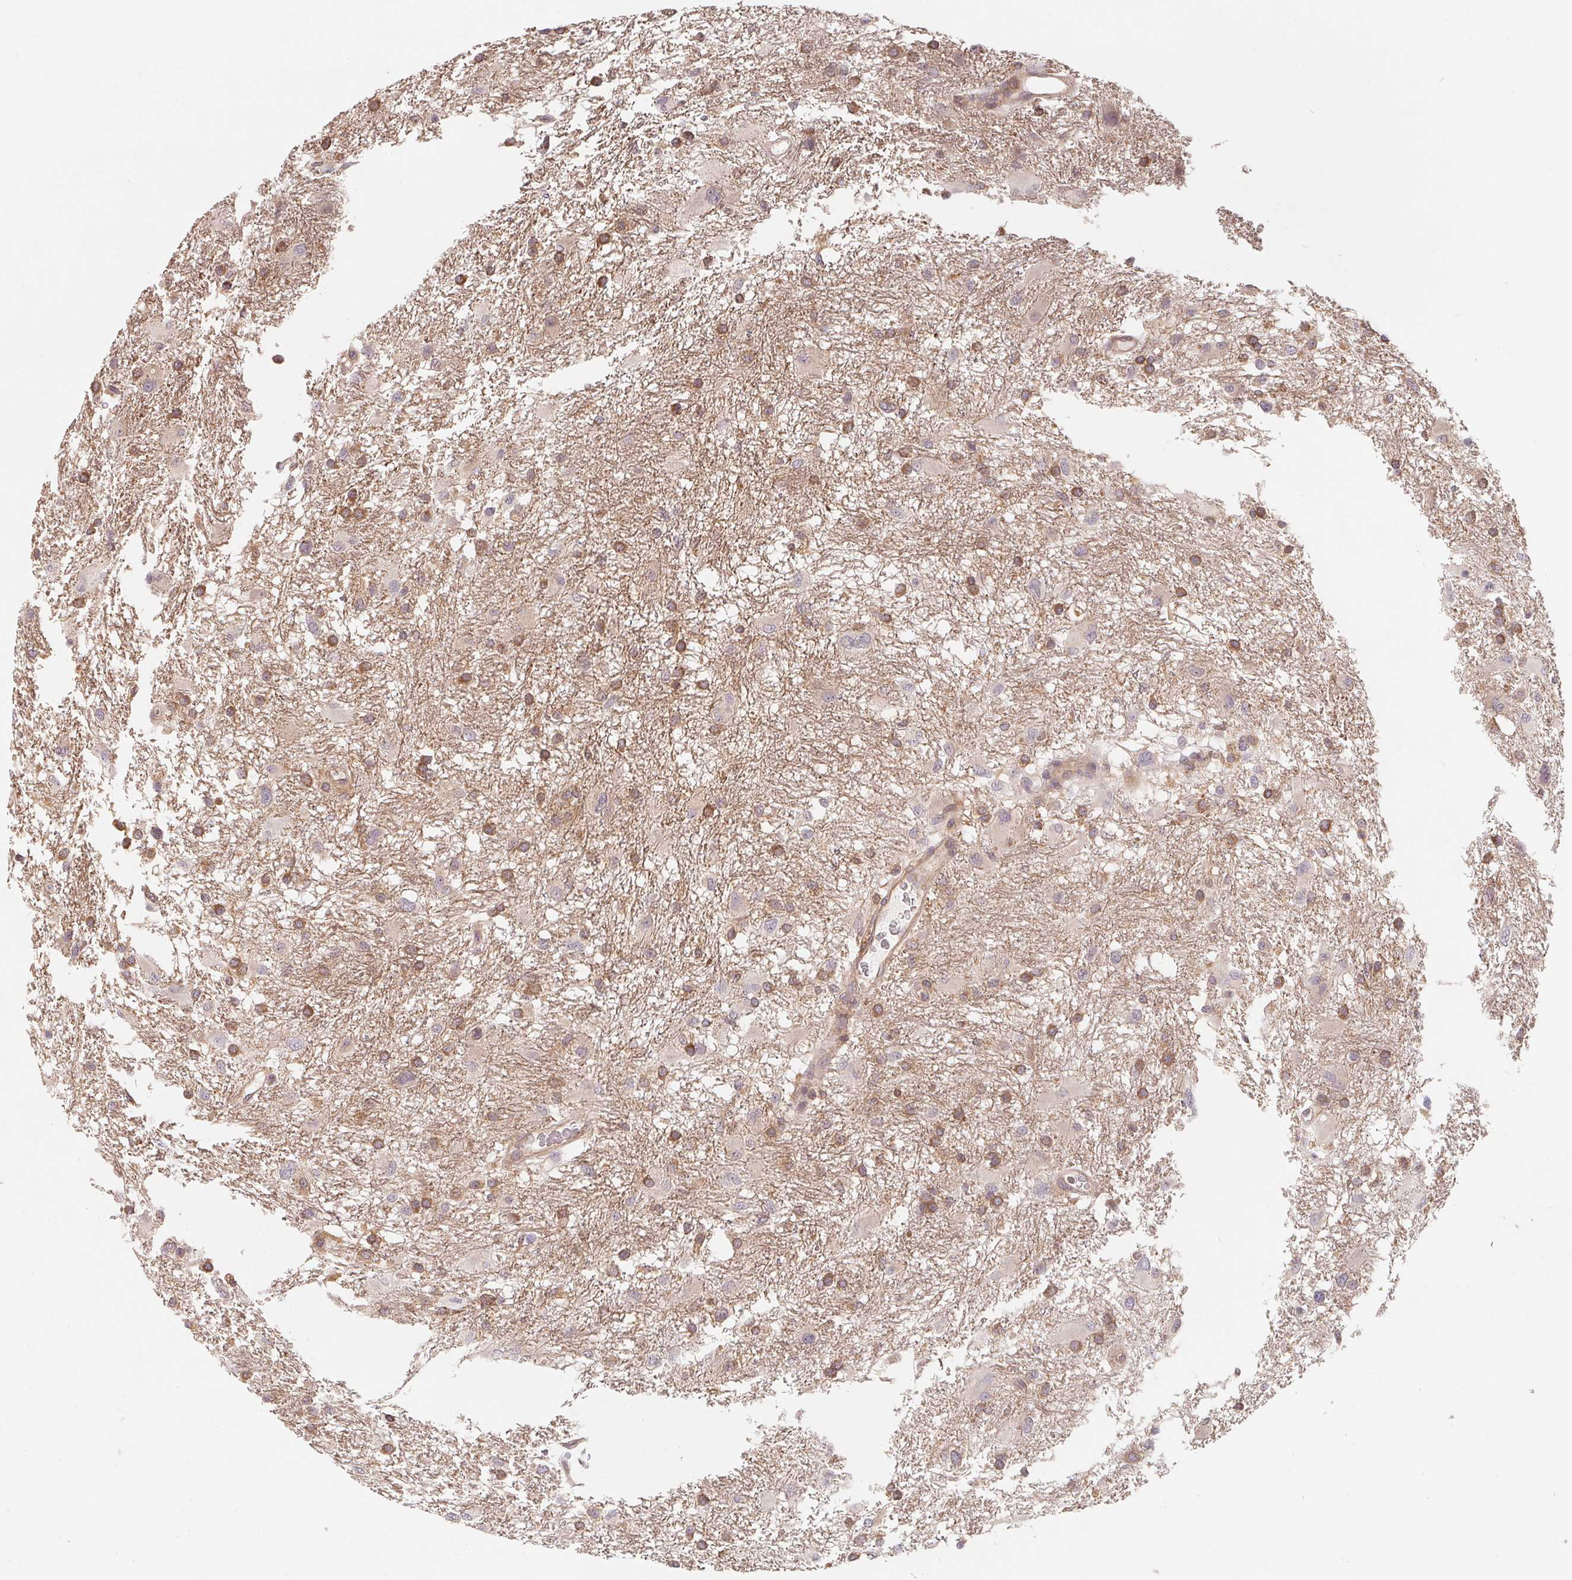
{"staining": {"intensity": "moderate", "quantity": "25%-75%", "location": "cytoplasmic/membranous"}, "tissue": "glioma", "cell_type": "Tumor cells", "image_type": "cancer", "snomed": [{"axis": "morphology", "description": "Glioma, malignant, High grade"}, {"axis": "topography", "description": "Brain"}], "caption": "This image reveals glioma stained with immunohistochemistry (IHC) to label a protein in brown. The cytoplasmic/membranous of tumor cells show moderate positivity for the protein. Nuclei are counter-stained blue.", "gene": "ANKRD13A", "patient": {"sex": "male", "age": 53}}